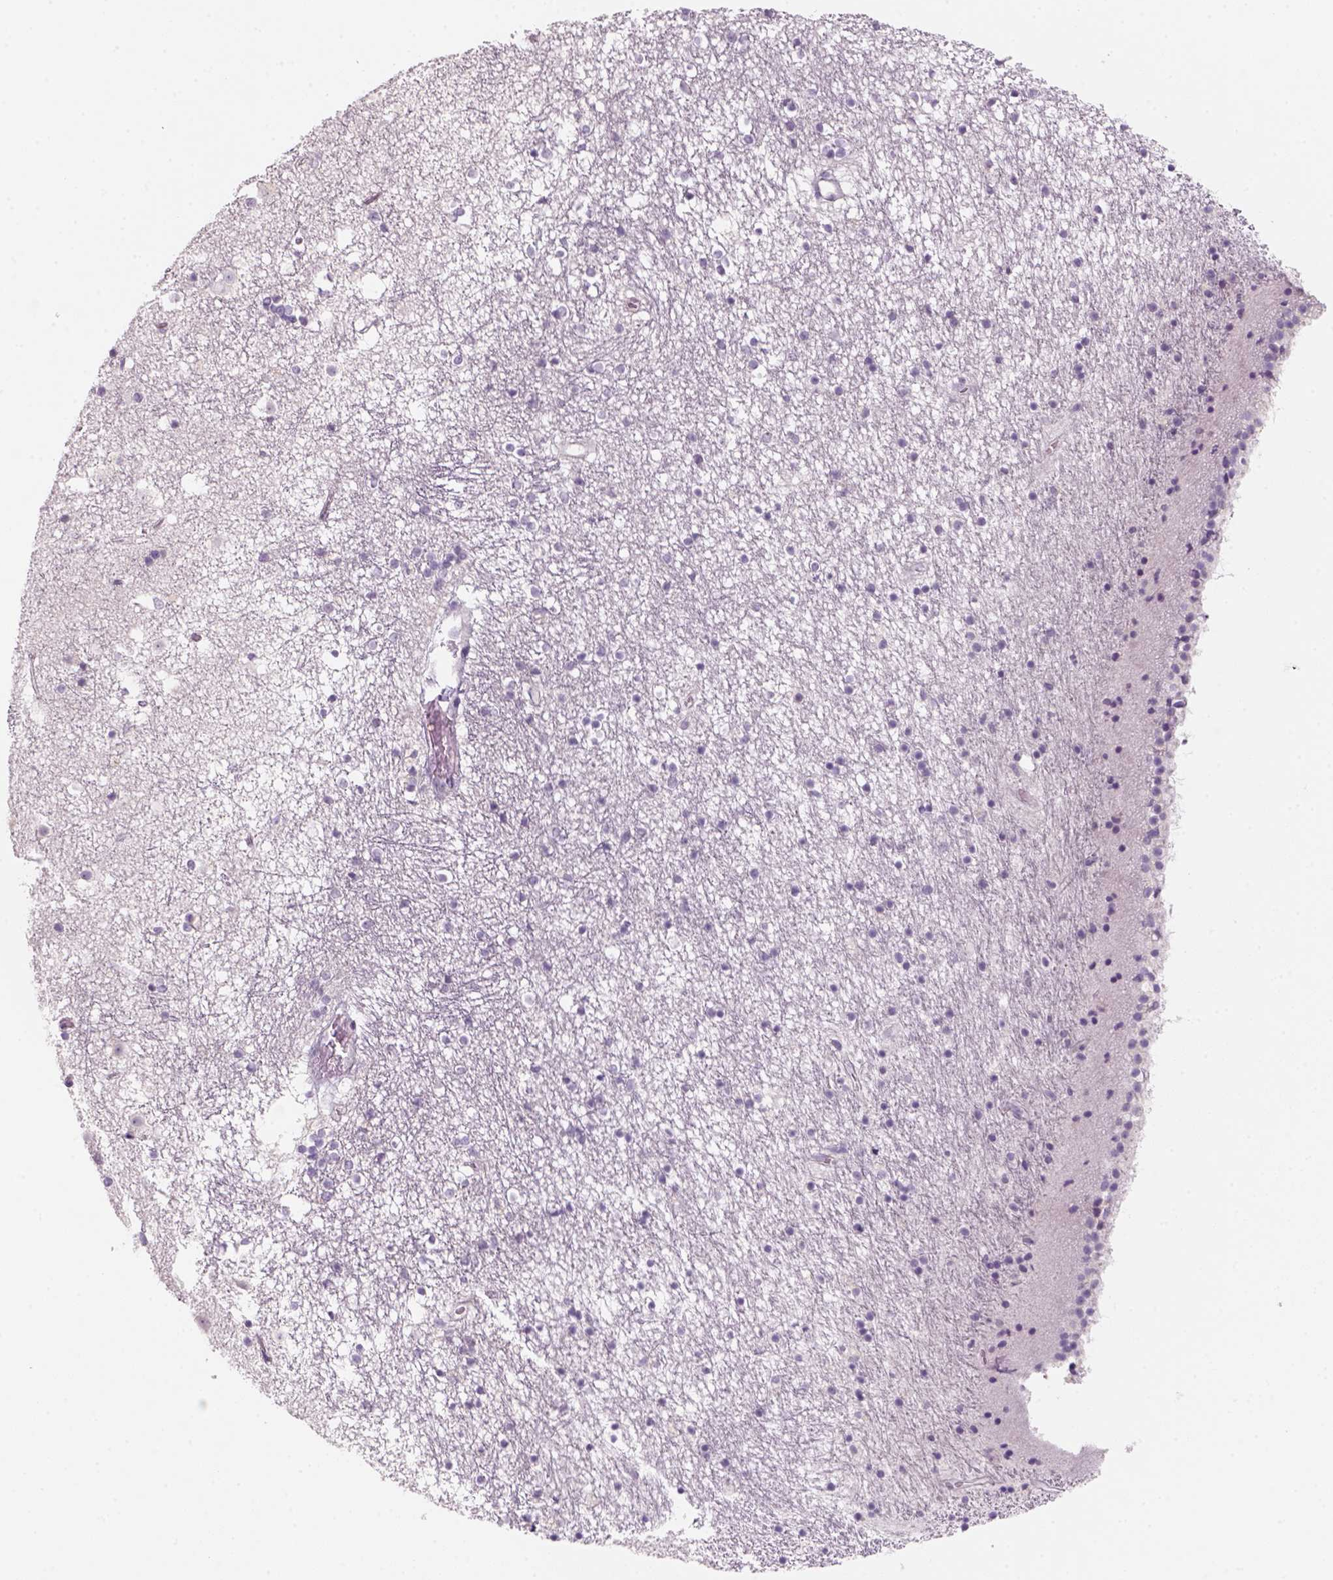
{"staining": {"intensity": "negative", "quantity": "none", "location": "none"}, "tissue": "caudate", "cell_type": "Glial cells", "image_type": "normal", "snomed": [{"axis": "morphology", "description": "Normal tissue, NOS"}, {"axis": "topography", "description": "Lateral ventricle wall"}], "caption": "This is an IHC image of benign caudate. There is no staining in glial cells.", "gene": "KRT25", "patient": {"sex": "female", "age": 71}}